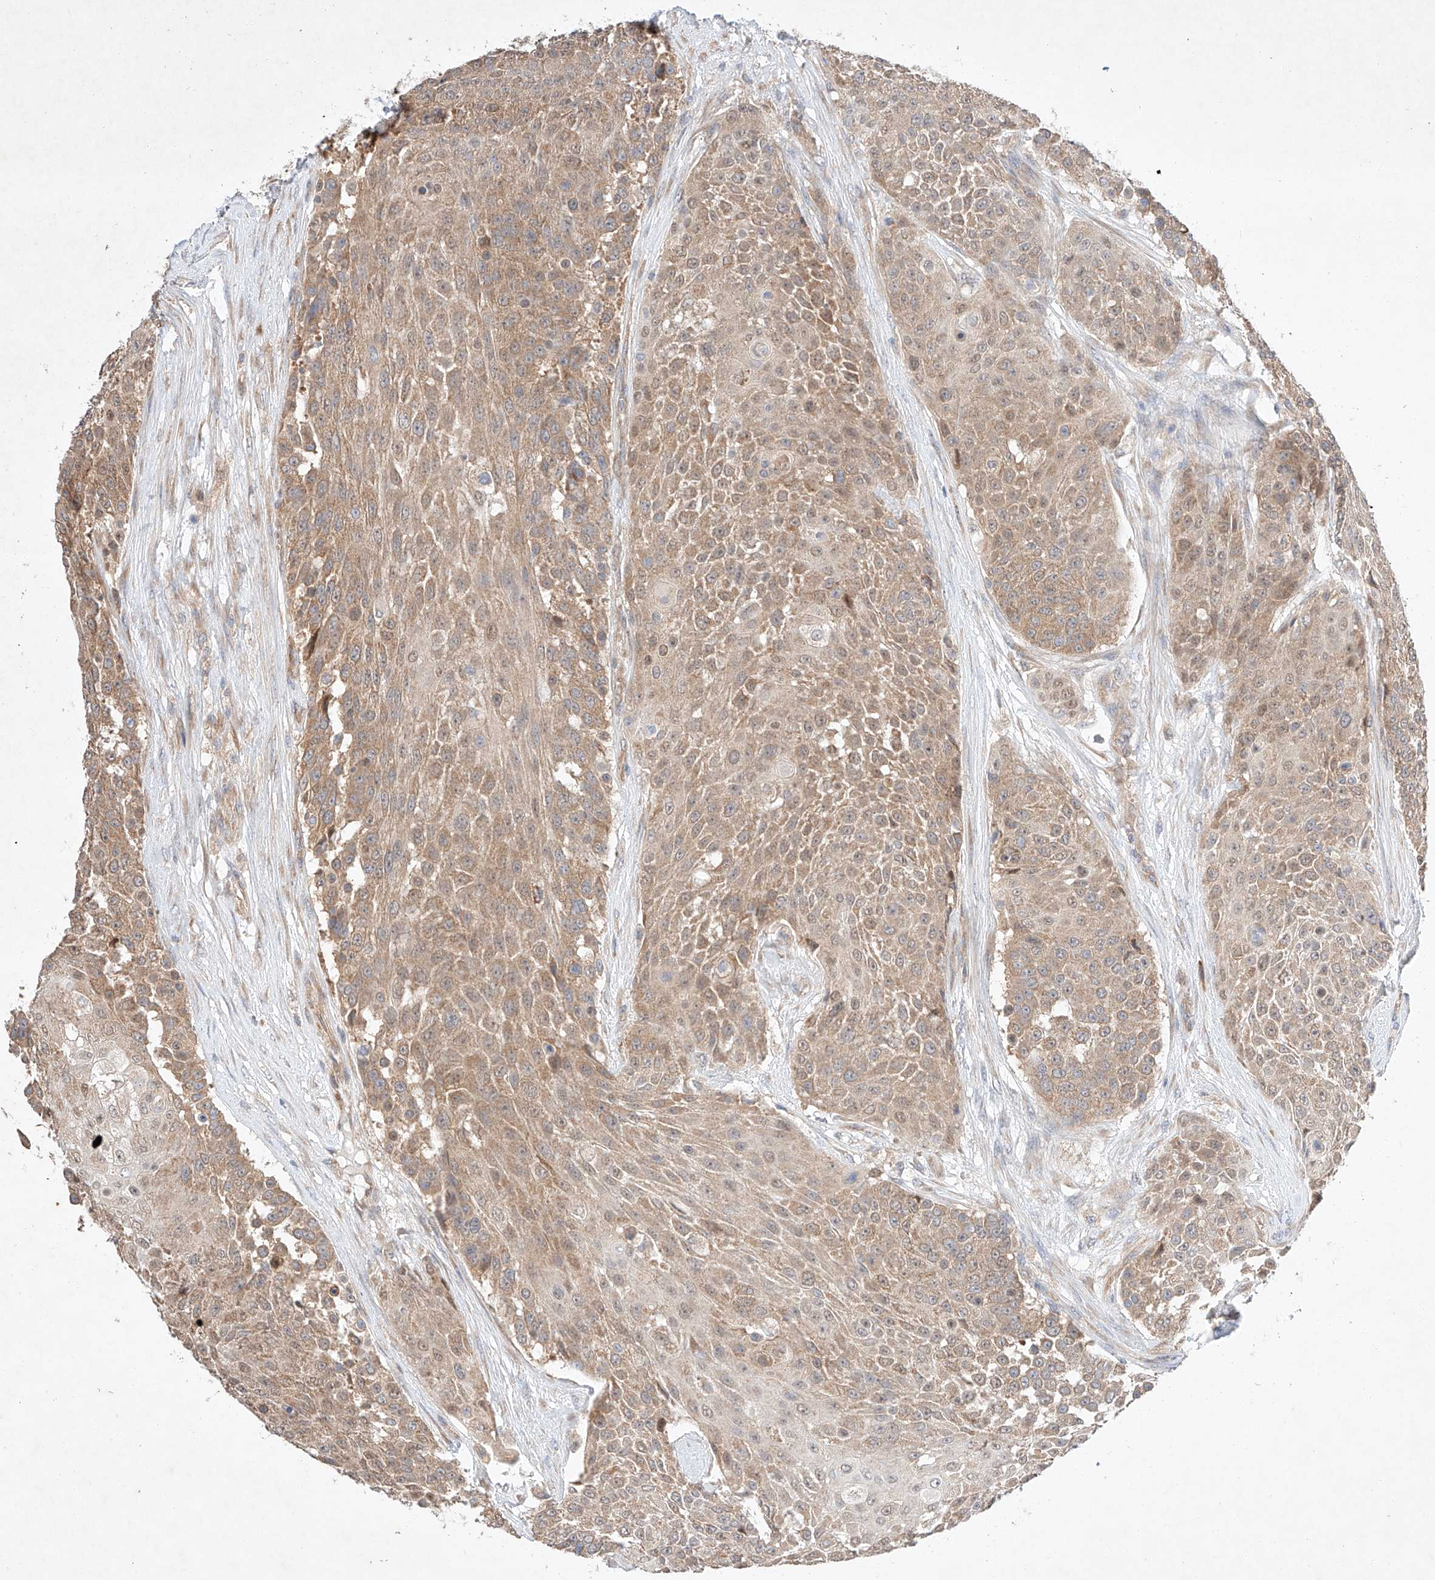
{"staining": {"intensity": "moderate", "quantity": ">75%", "location": "cytoplasmic/membranous"}, "tissue": "urothelial cancer", "cell_type": "Tumor cells", "image_type": "cancer", "snomed": [{"axis": "morphology", "description": "Urothelial carcinoma, High grade"}, {"axis": "topography", "description": "Urinary bladder"}], "caption": "IHC image of neoplastic tissue: urothelial carcinoma (high-grade) stained using IHC exhibits medium levels of moderate protein expression localized specifically in the cytoplasmic/membranous of tumor cells, appearing as a cytoplasmic/membranous brown color.", "gene": "C6orf118", "patient": {"sex": "female", "age": 63}}